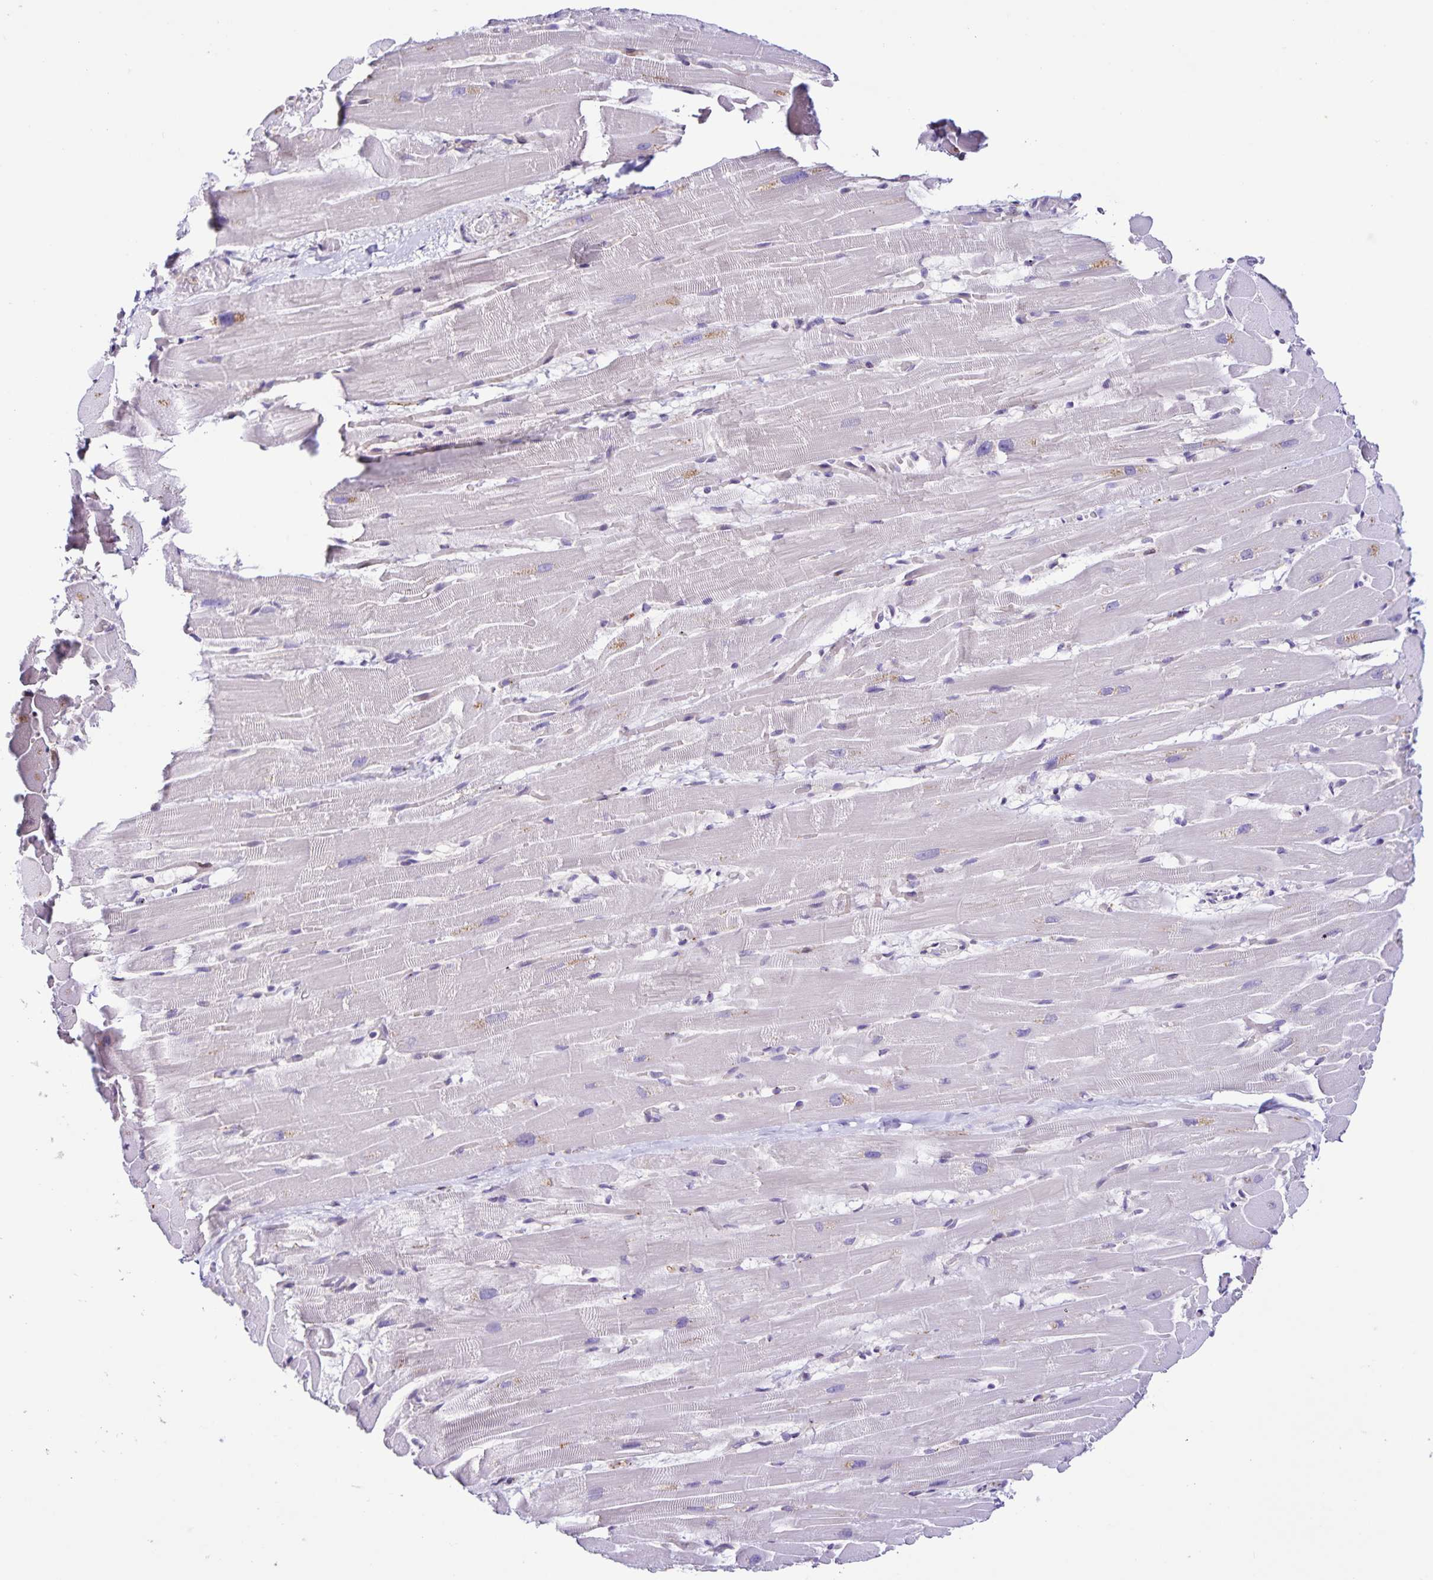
{"staining": {"intensity": "weak", "quantity": "<25%", "location": "cytoplasmic/membranous"}, "tissue": "heart muscle", "cell_type": "Cardiomyocytes", "image_type": "normal", "snomed": [{"axis": "morphology", "description": "Normal tissue, NOS"}, {"axis": "topography", "description": "Heart"}], "caption": "Immunohistochemistry histopathology image of normal human heart muscle stained for a protein (brown), which displays no positivity in cardiomyocytes.", "gene": "OSBPL5", "patient": {"sex": "male", "age": 37}}